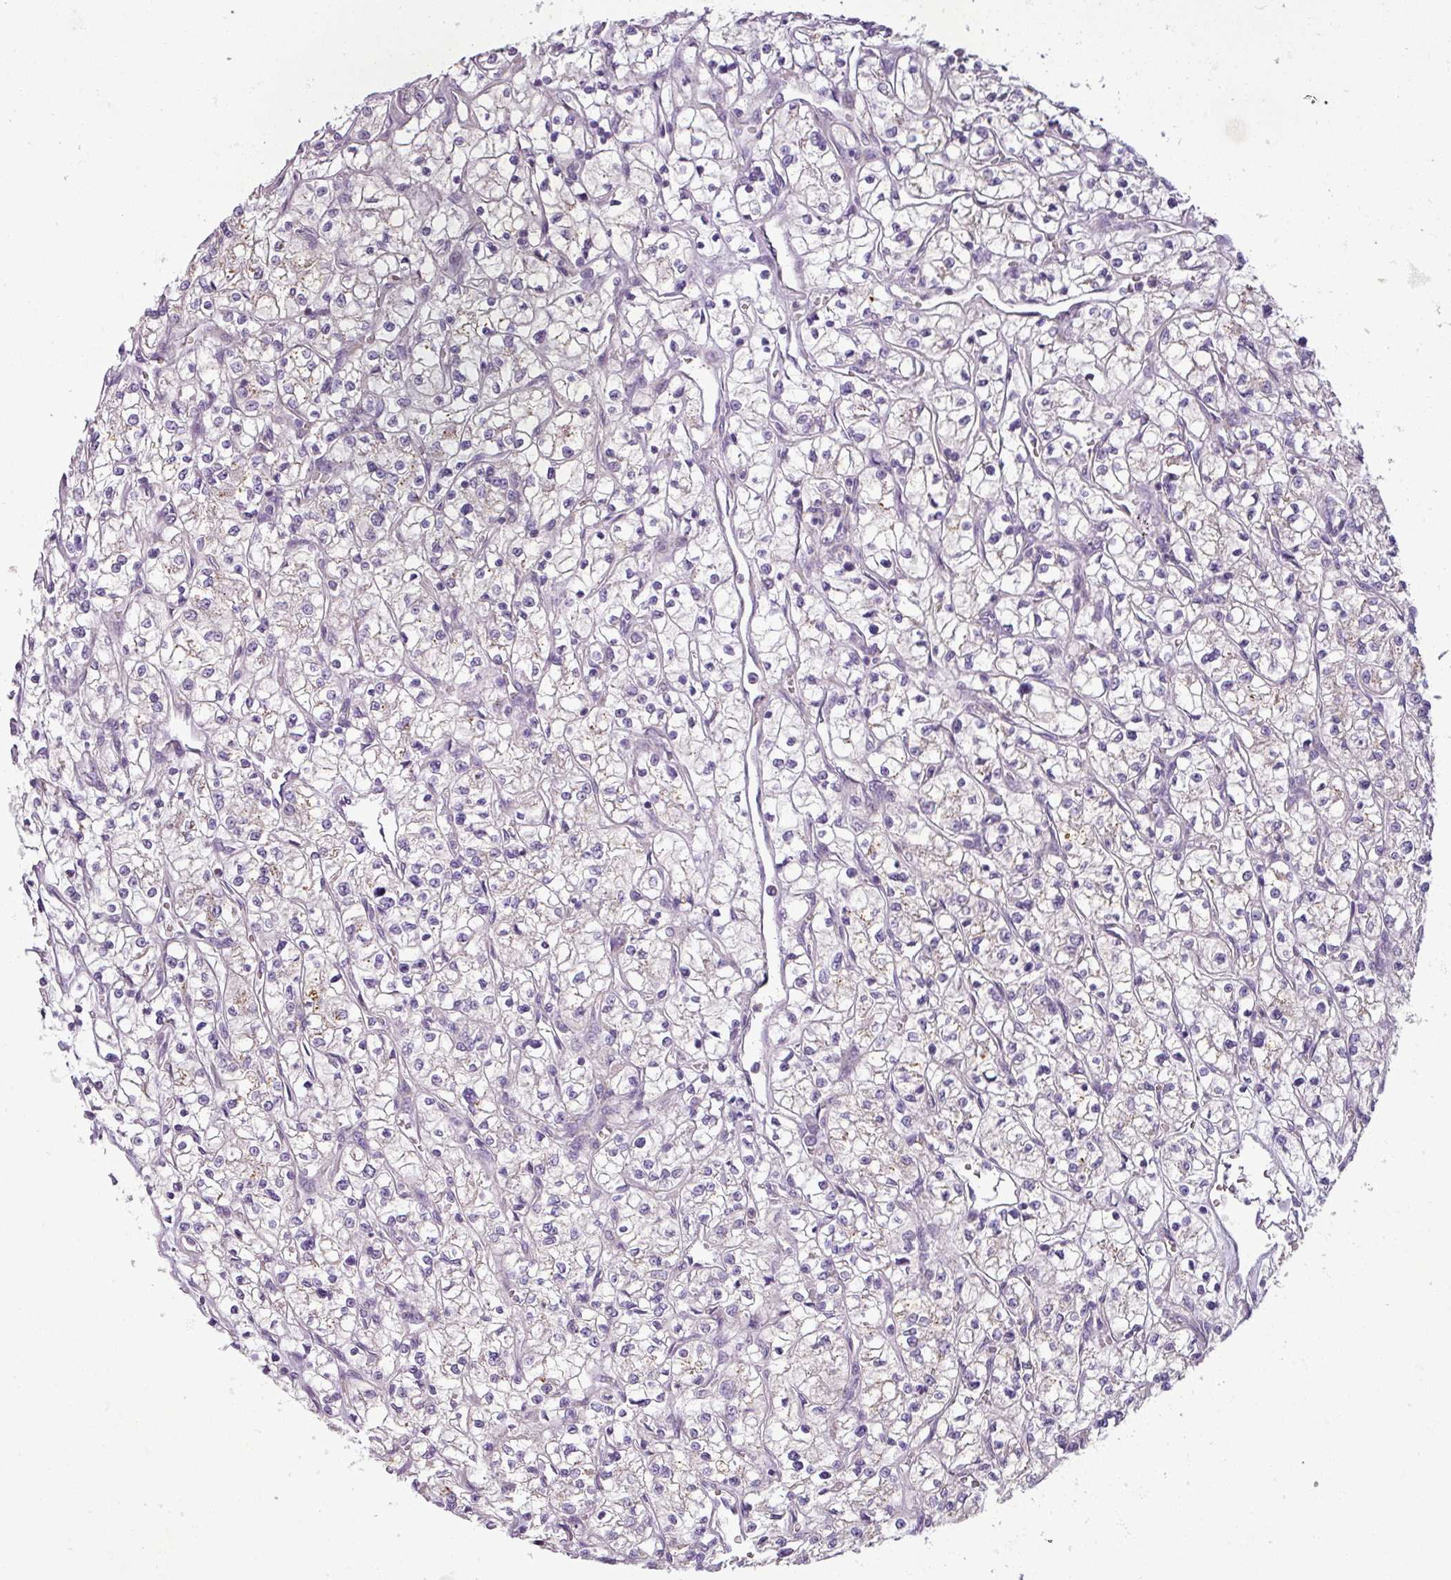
{"staining": {"intensity": "negative", "quantity": "none", "location": "none"}, "tissue": "renal cancer", "cell_type": "Tumor cells", "image_type": "cancer", "snomed": [{"axis": "morphology", "description": "Adenocarcinoma, NOS"}, {"axis": "topography", "description": "Kidney"}], "caption": "Tumor cells are negative for brown protein staining in adenocarcinoma (renal).", "gene": "PNMA6A", "patient": {"sex": "female", "age": 64}}